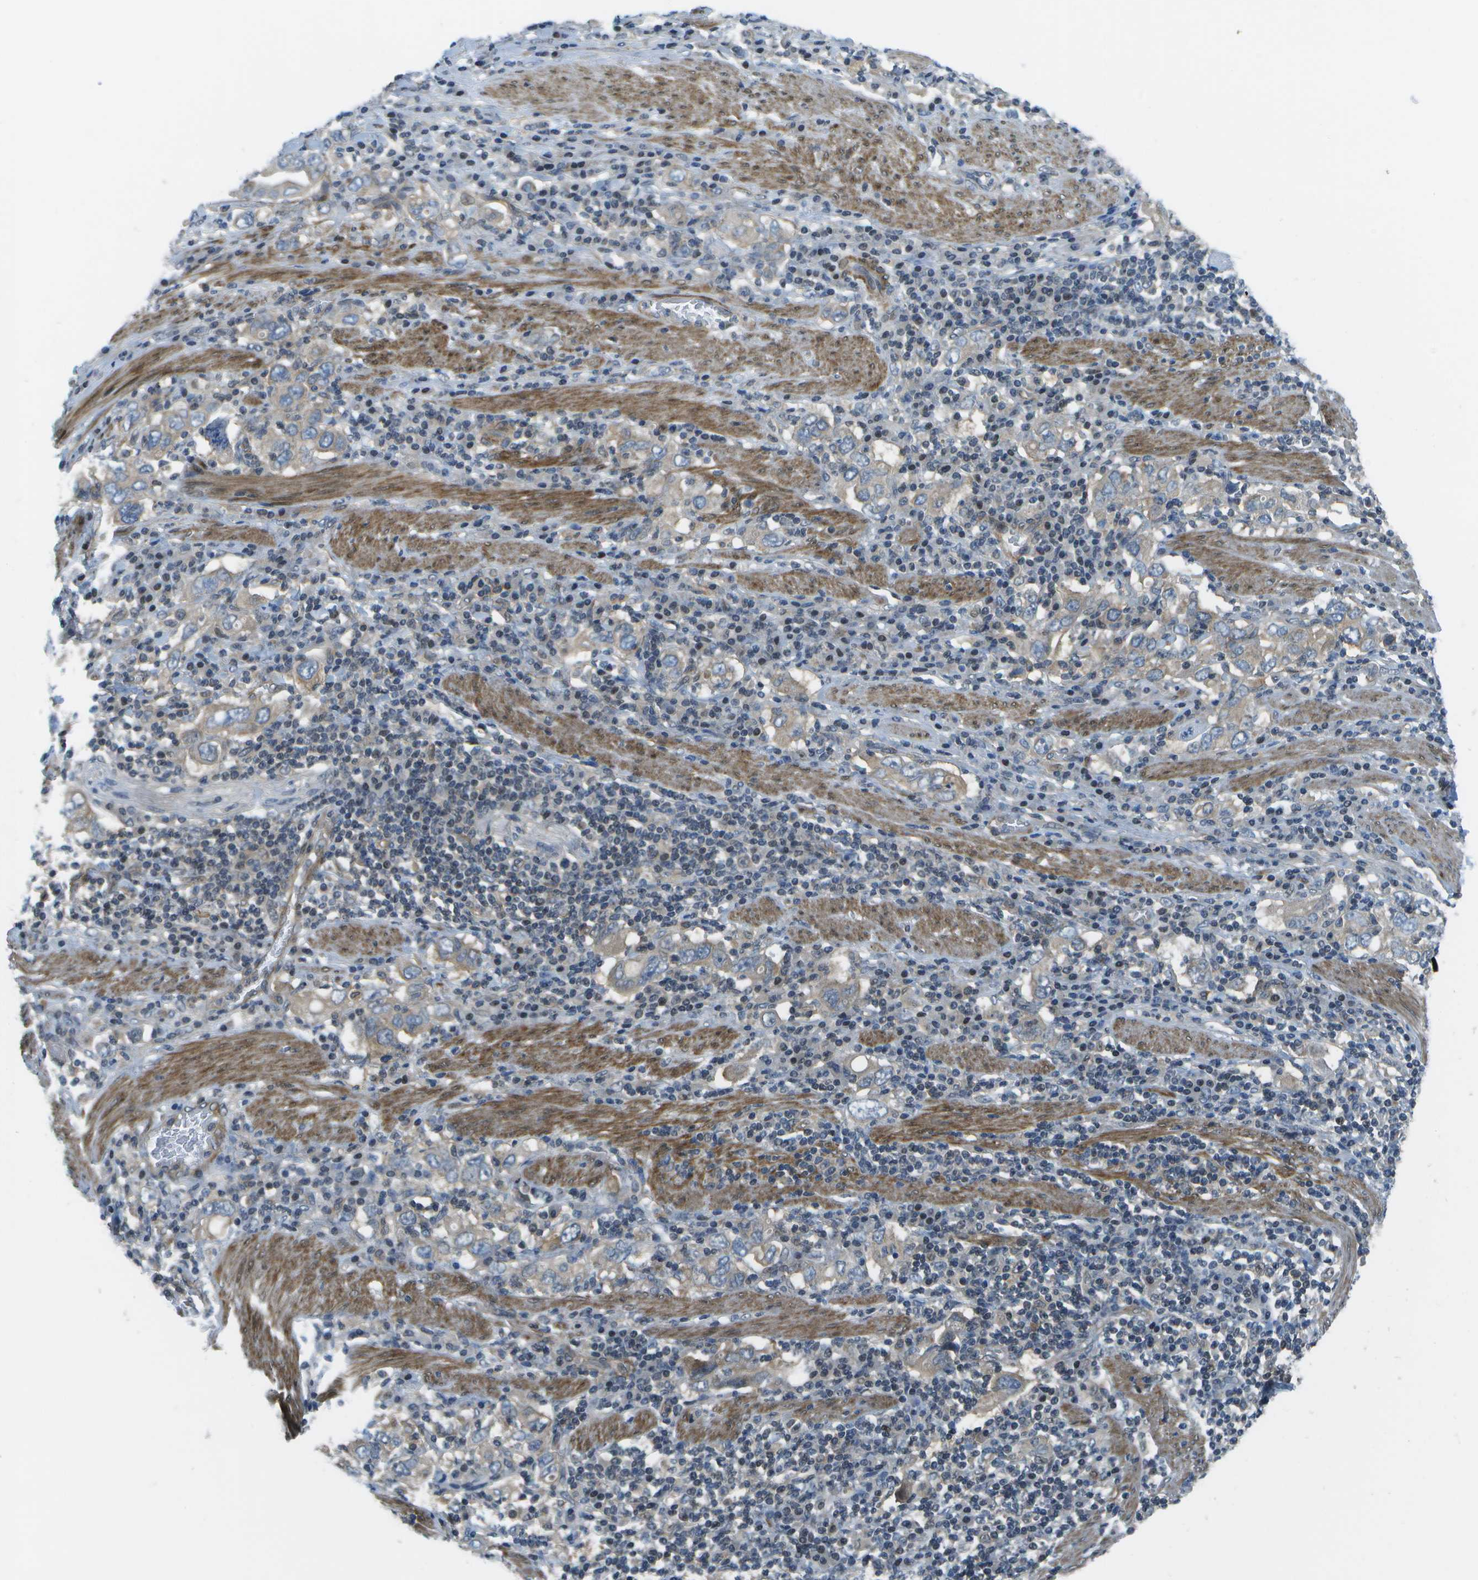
{"staining": {"intensity": "weak", "quantity": "<25%", "location": "cytoplasmic/membranous"}, "tissue": "stomach cancer", "cell_type": "Tumor cells", "image_type": "cancer", "snomed": [{"axis": "morphology", "description": "Adenocarcinoma, NOS"}, {"axis": "topography", "description": "Stomach, upper"}], "caption": "Human stomach adenocarcinoma stained for a protein using immunohistochemistry (IHC) displays no staining in tumor cells.", "gene": "ENPP5", "patient": {"sex": "male", "age": 62}}